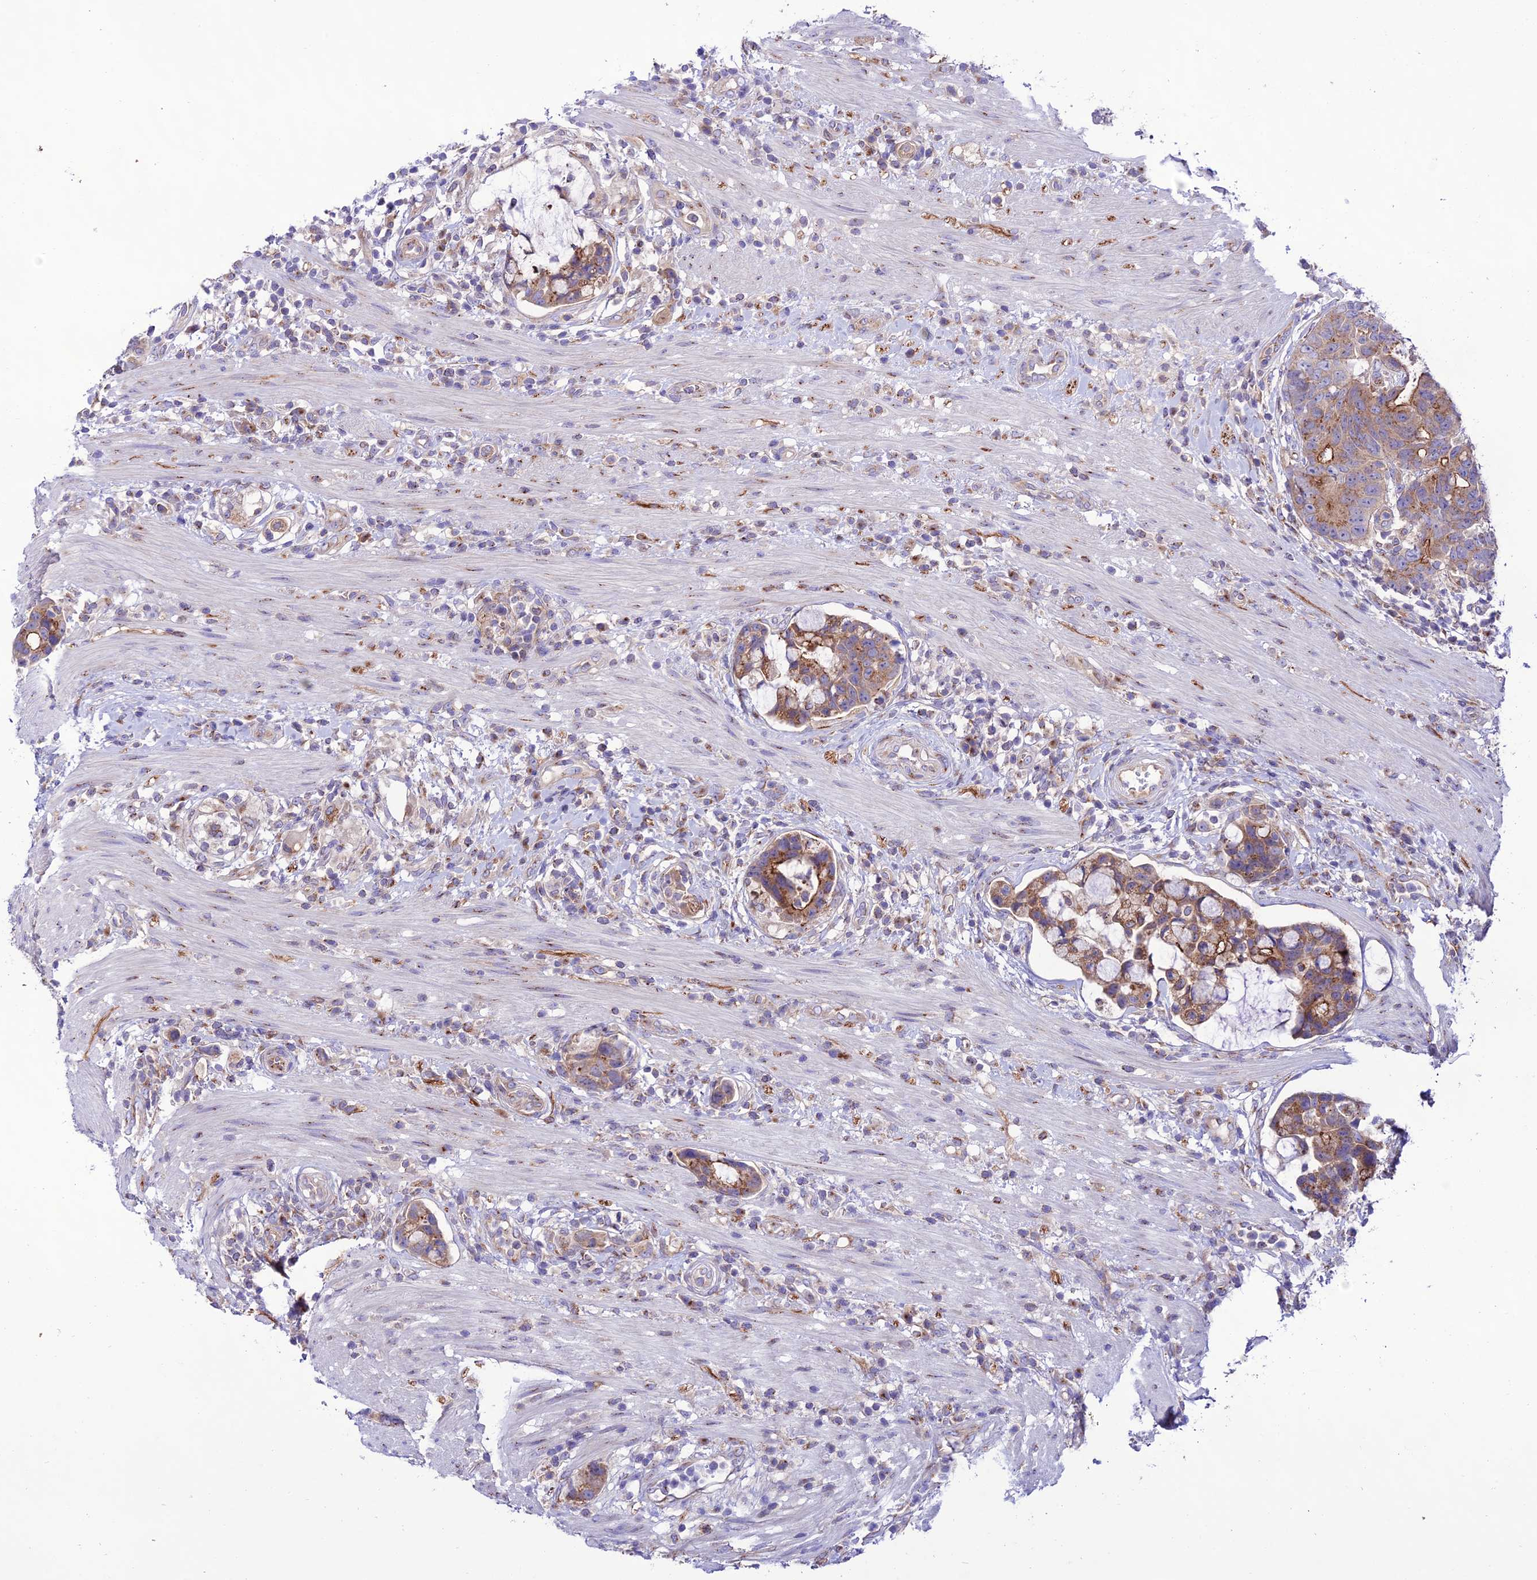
{"staining": {"intensity": "strong", "quantity": ">75%", "location": "cytoplasmic/membranous"}, "tissue": "colorectal cancer", "cell_type": "Tumor cells", "image_type": "cancer", "snomed": [{"axis": "morphology", "description": "Adenocarcinoma, NOS"}, {"axis": "topography", "description": "Colon"}], "caption": "Protein expression analysis of human colorectal cancer reveals strong cytoplasmic/membranous expression in about >75% of tumor cells. (brown staining indicates protein expression, while blue staining denotes nuclei).", "gene": "LACTB2", "patient": {"sex": "female", "age": 82}}